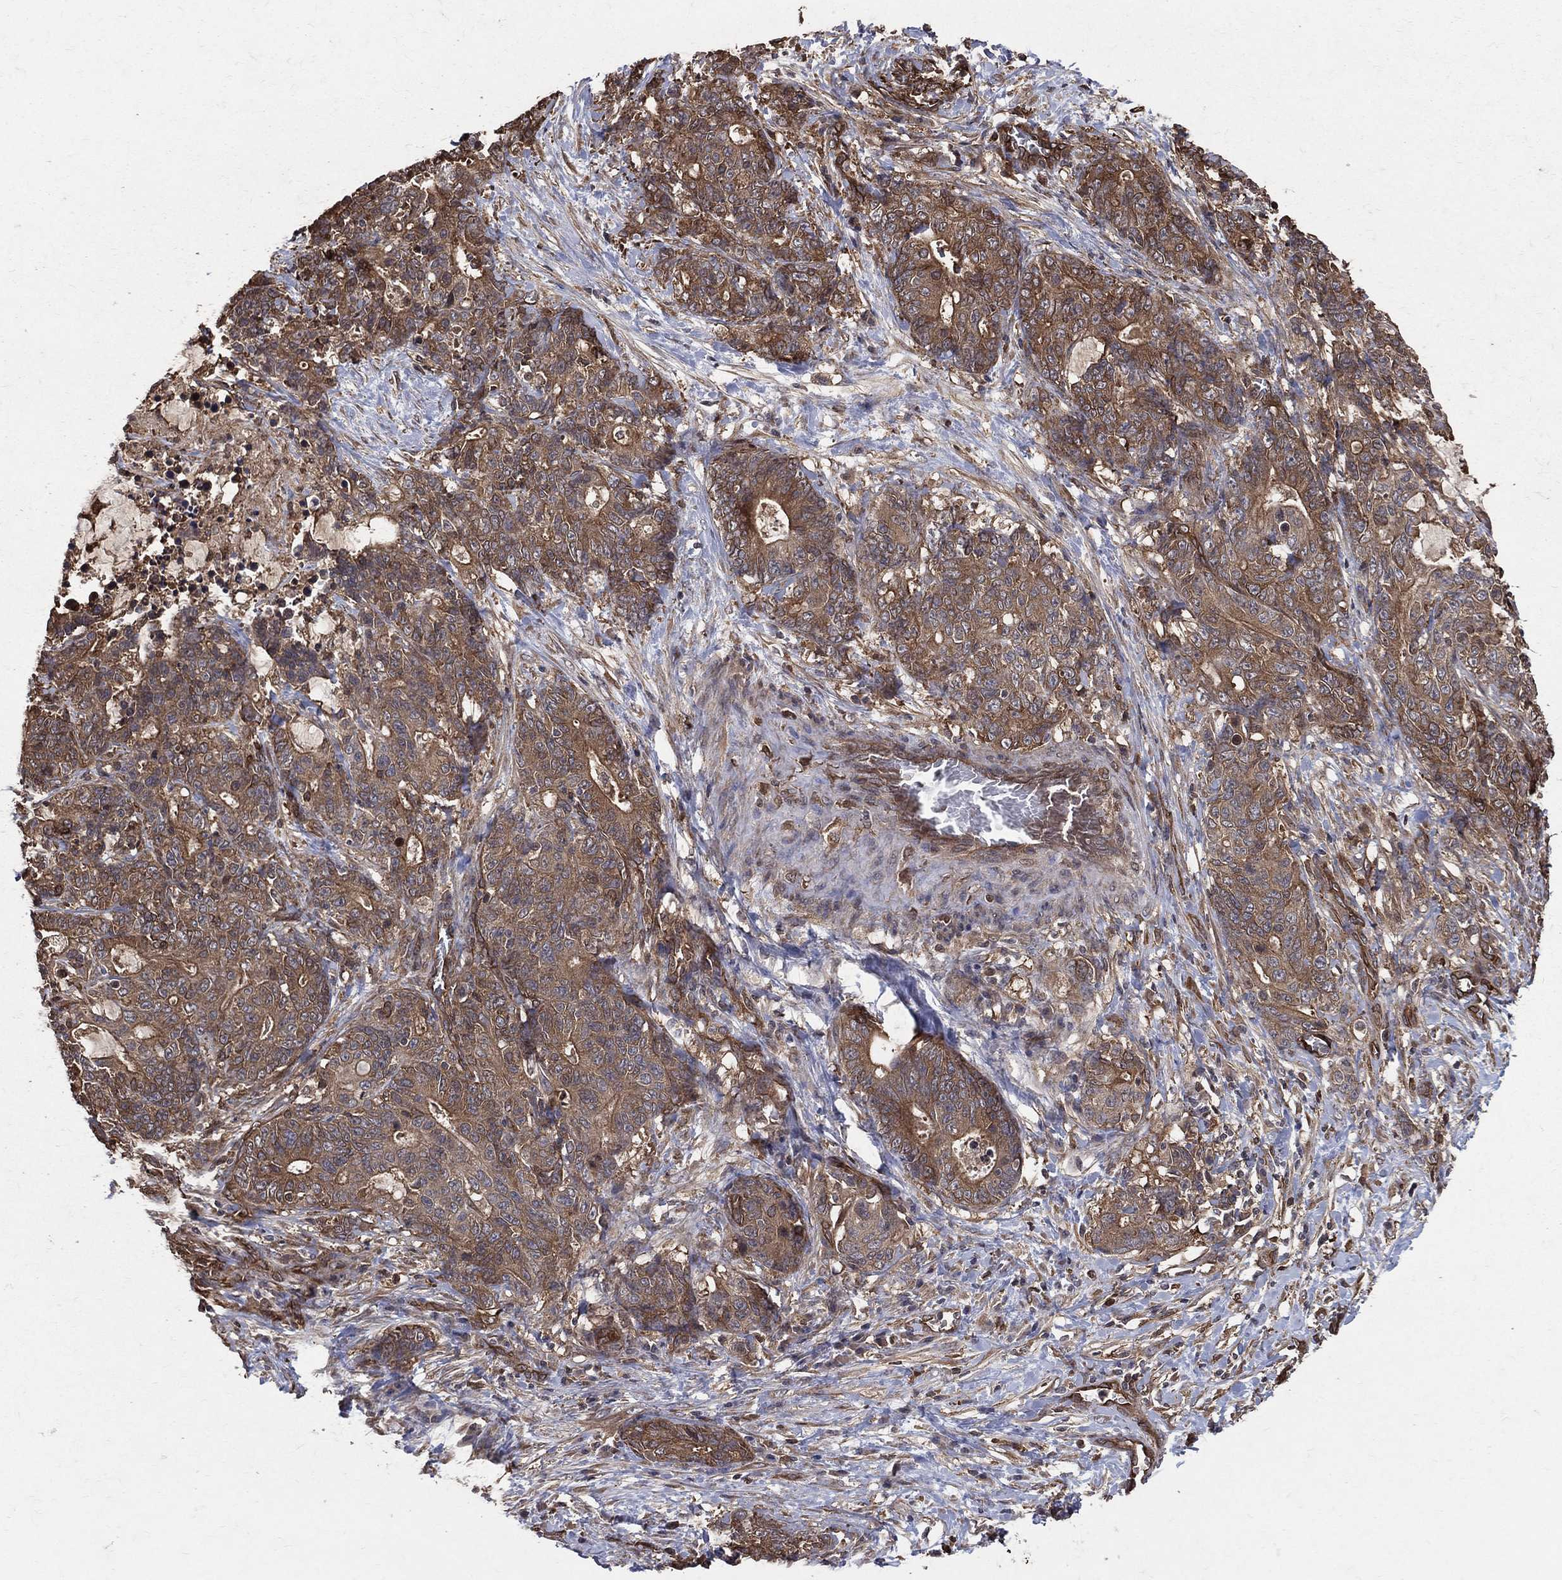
{"staining": {"intensity": "moderate", "quantity": ">75%", "location": "cytoplasmic/membranous"}, "tissue": "stomach cancer", "cell_type": "Tumor cells", "image_type": "cancer", "snomed": [{"axis": "morphology", "description": "Normal tissue, NOS"}, {"axis": "morphology", "description": "Adenocarcinoma, NOS"}, {"axis": "topography", "description": "Stomach"}], "caption": "Brown immunohistochemical staining in human stomach cancer displays moderate cytoplasmic/membranous staining in approximately >75% of tumor cells.", "gene": "DPYSL2", "patient": {"sex": "female", "age": 64}}